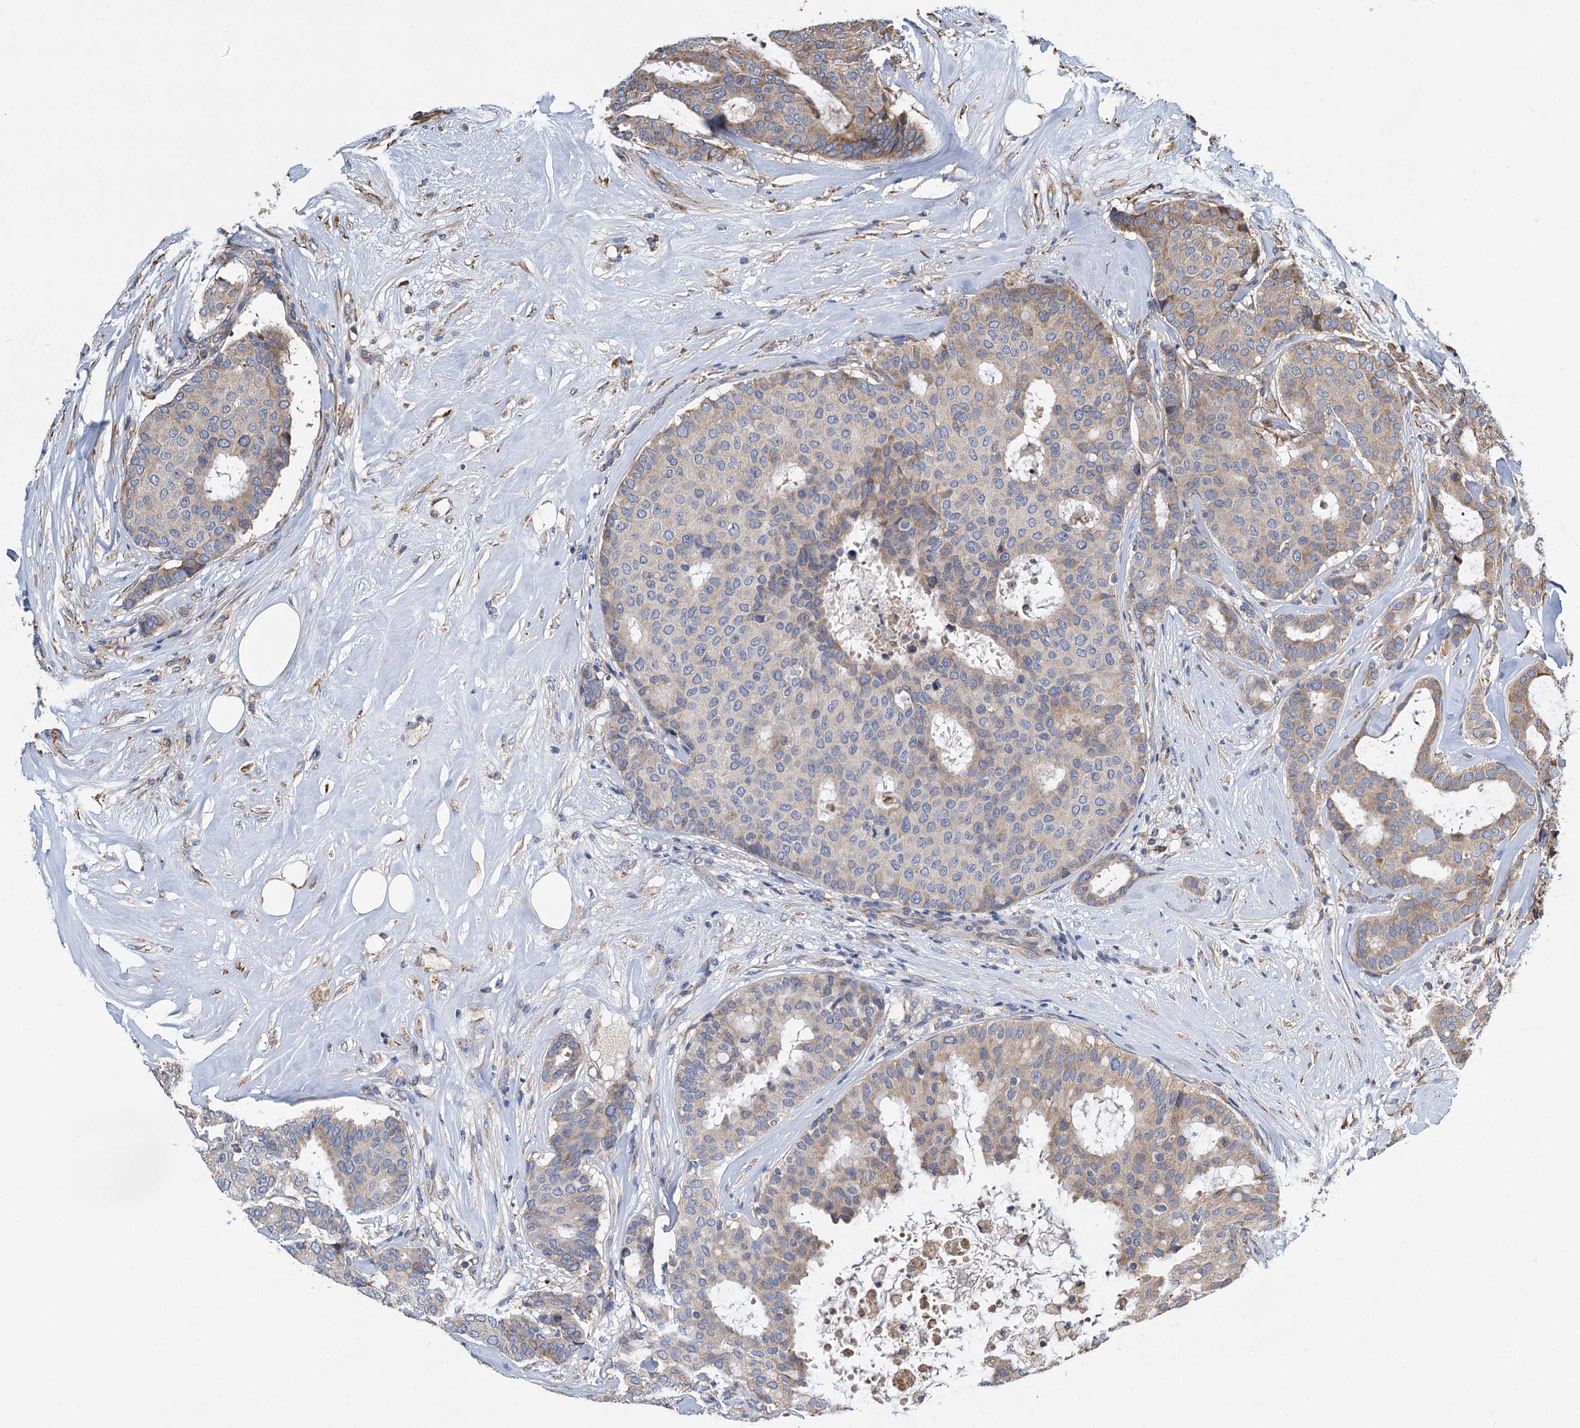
{"staining": {"intensity": "moderate", "quantity": "<25%", "location": "cytoplasmic/membranous"}, "tissue": "breast cancer", "cell_type": "Tumor cells", "image_type": "cancer", "snomed": [{"axis": "morphology", "description": "Duct carcinoma"}, {"axis": "topography", "description": "Breast"}], "caption": "The histopathology image shows immunohistochemical staining of breast cancer (intraductal carcinoma). There is moderate cytoplasmic/membranous positivity is appreciated in approximately <25% of tumor cells.", "gene": "LINS1", "patient": {"sex": "female", "age": 75}}